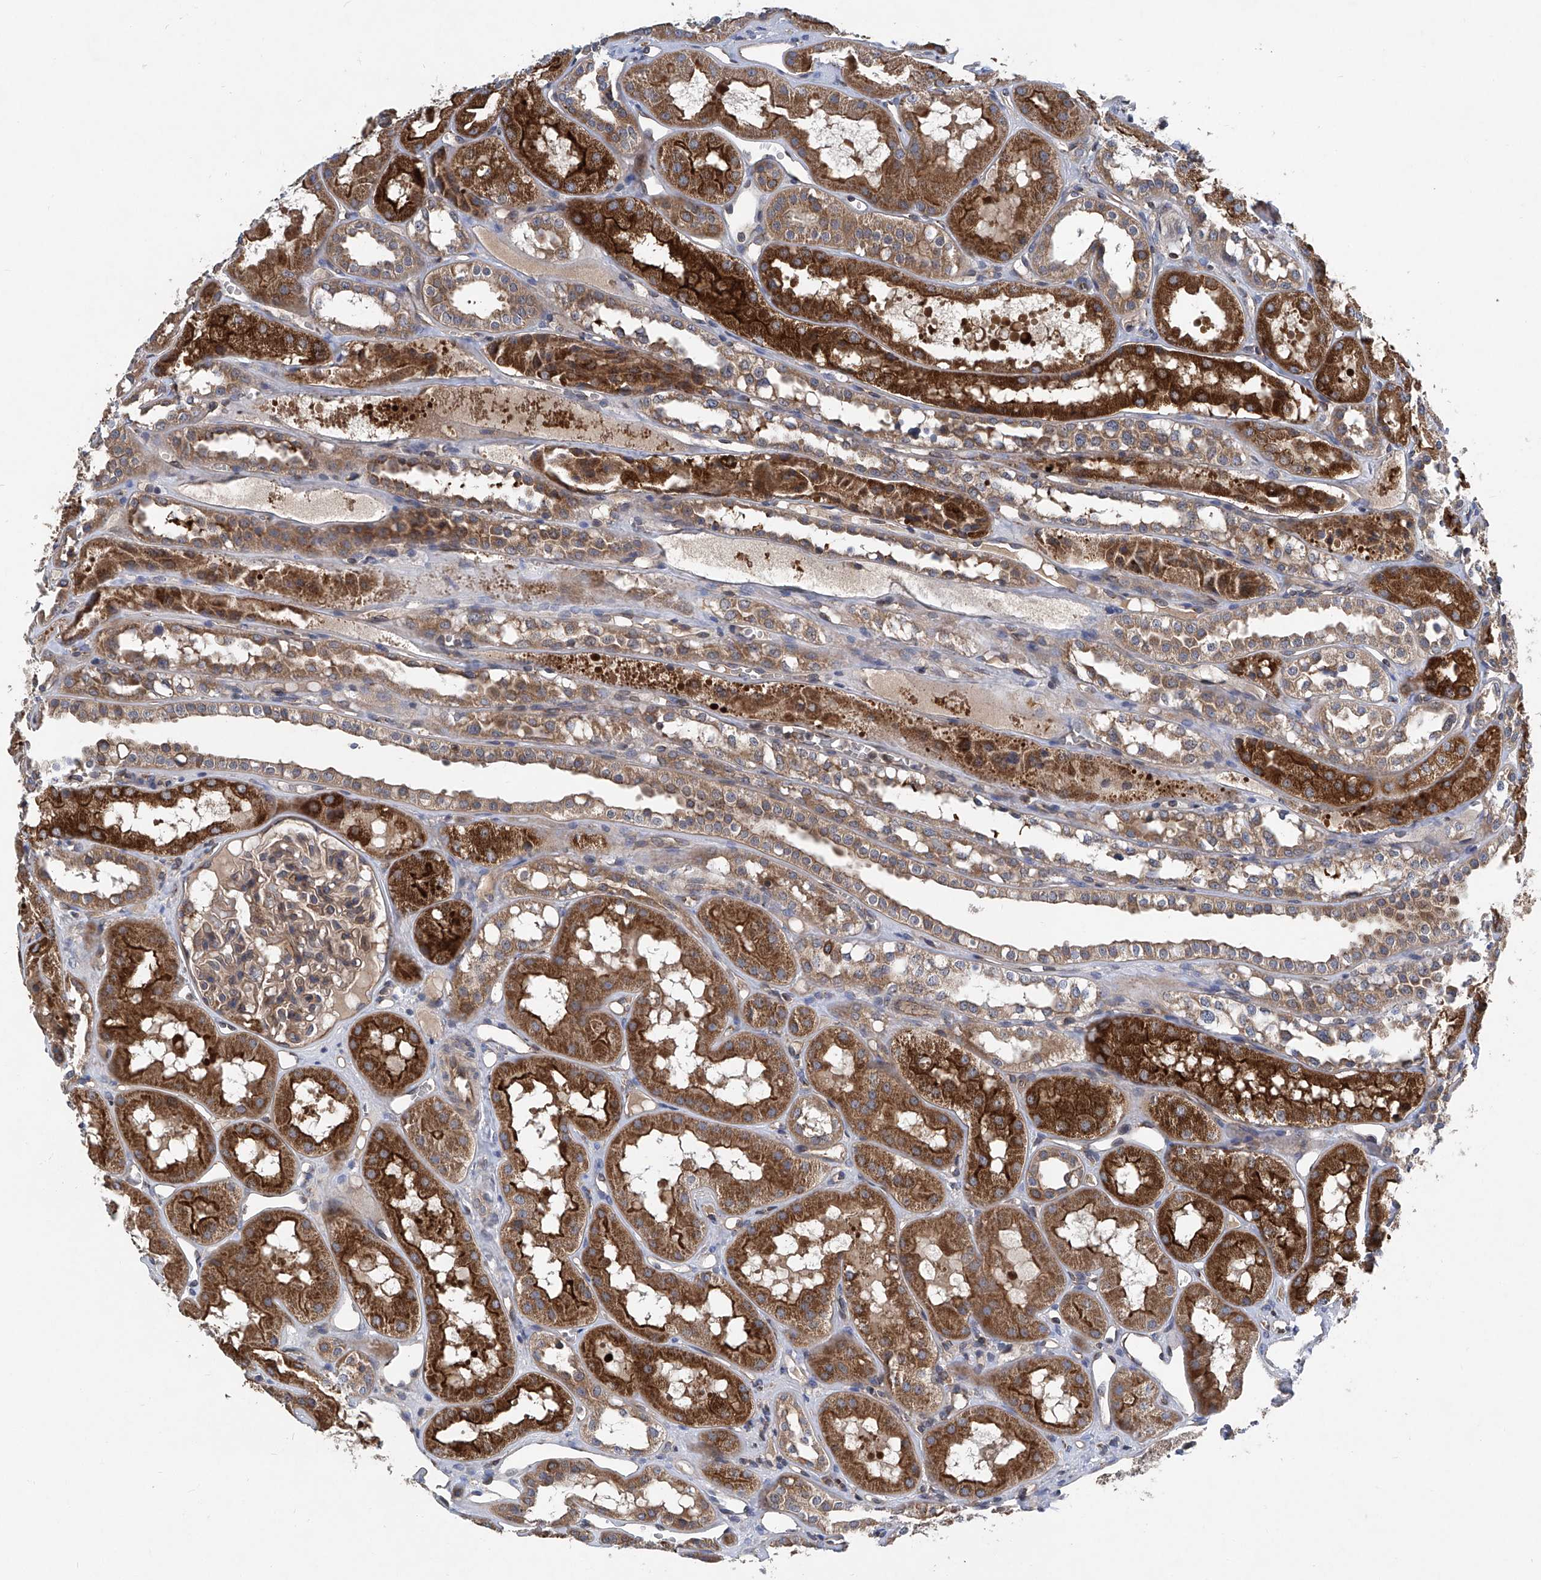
{"staining": {"intensity": "moderate", "quantity": ">75%", "location": "cytoplasmic/membranous"}, "tissue": "kidney", "cell_type": "Cells in glomeruli", "image_type": "normal", "snomed": [{"axis": "morphology", "description": "Normal tissue, NOS"}, {"axis": "topography", "description": "Kidney"}], "caption": "Moderate cytoplasmic/membranous staining is seen in approximately >75% of cells in glomeruli in benign kidney.", "gene": "TRIM38", "patient": {"sex": "male", "age": 16}}